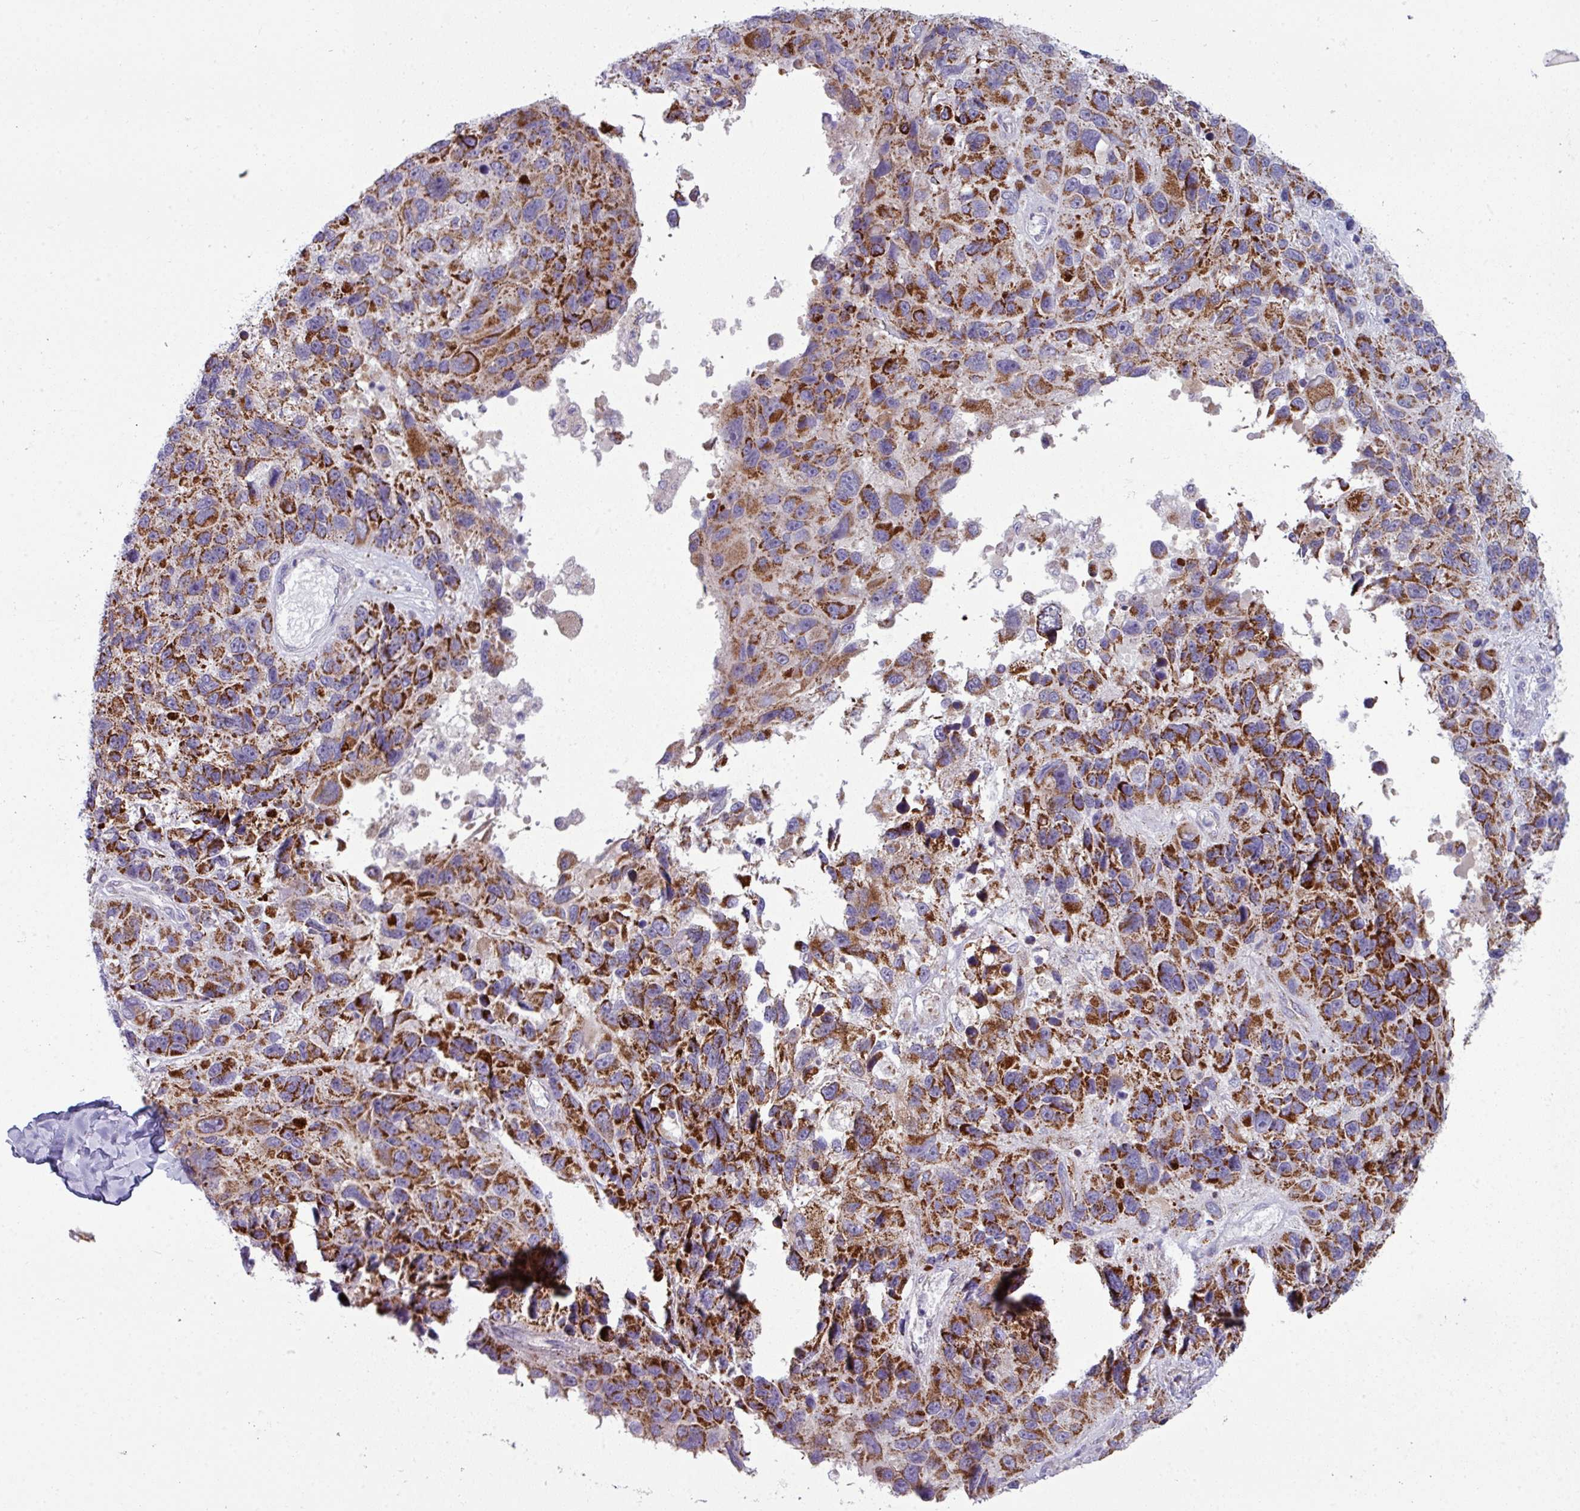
{"staining": {"intensity": "strong", "quantity": ">75%", "location": "cytoplasmic/membranous"}, "tissue": "melanoma", "cell_type": "Tumor cells", "image_type": "cancer", "snomed": [{"axis": "morphology", "description": "Malignant melanoma, NOS"}, {"axis": "topography", "description": "Skin"}], "caption": "The micrograph shows staining of melanoma, revealing strong cytoplasmic/membranous protein positivity (brown color) within tumor cells.", "gene": "ZNF615", "patient": {"sex": "male", "age": 53}}